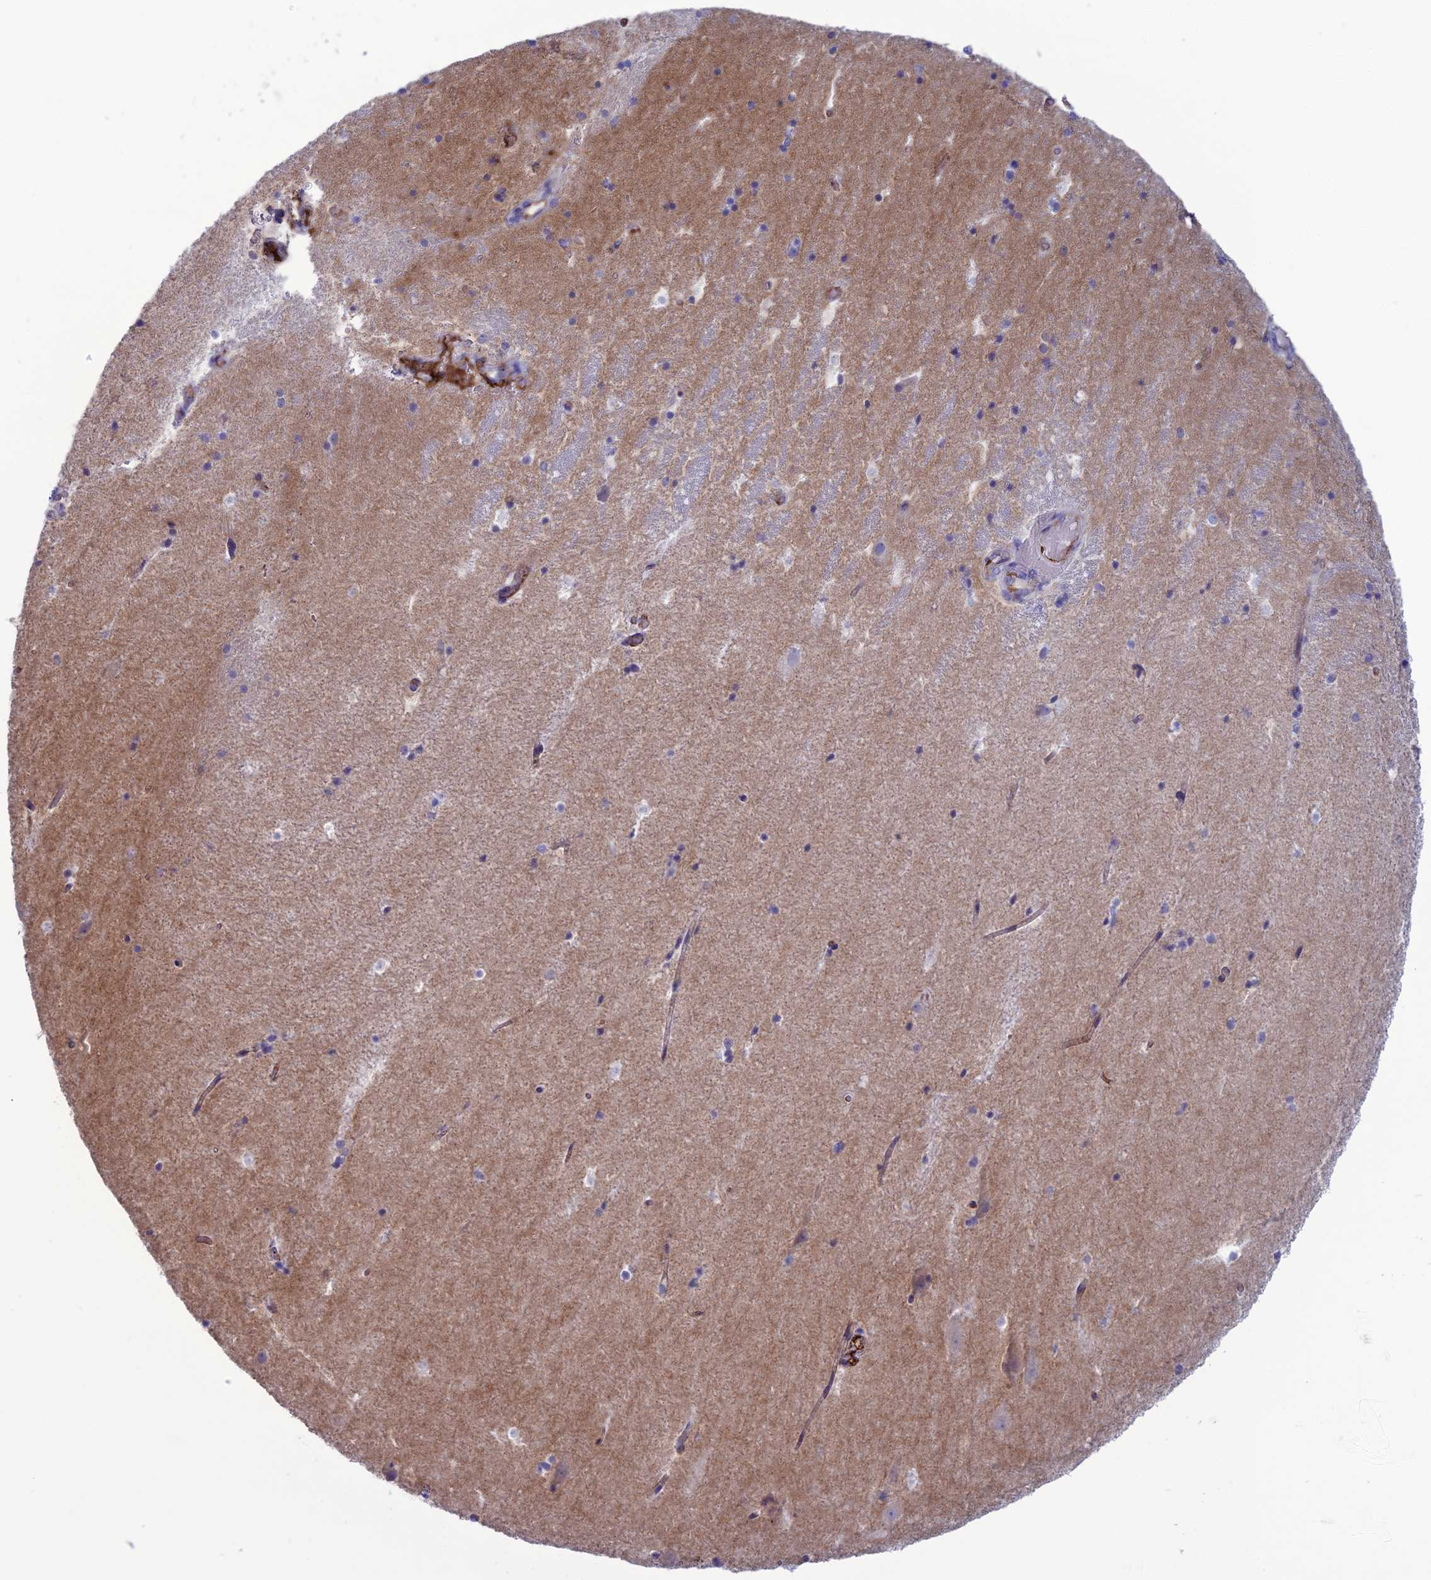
{"staining": {"intensity": "negative", "quantity": "none", "location": "none"}, "tissue": "hippocampus", "cell_type": "Glial cells", "image_type": "normal", "snomed": [{"axis": "morphology", "description": "Normal tissue, NOS"}, {"axis": "topography", "description": "Hippocampus"}], "caption": "High power microscopy image of an immunohistochemistry micrograph of benign hippocampus, revealing no significant staining in glial cells.", "gene": "CDC42EP5", "patient": {"sex": "female", "age": 52}}